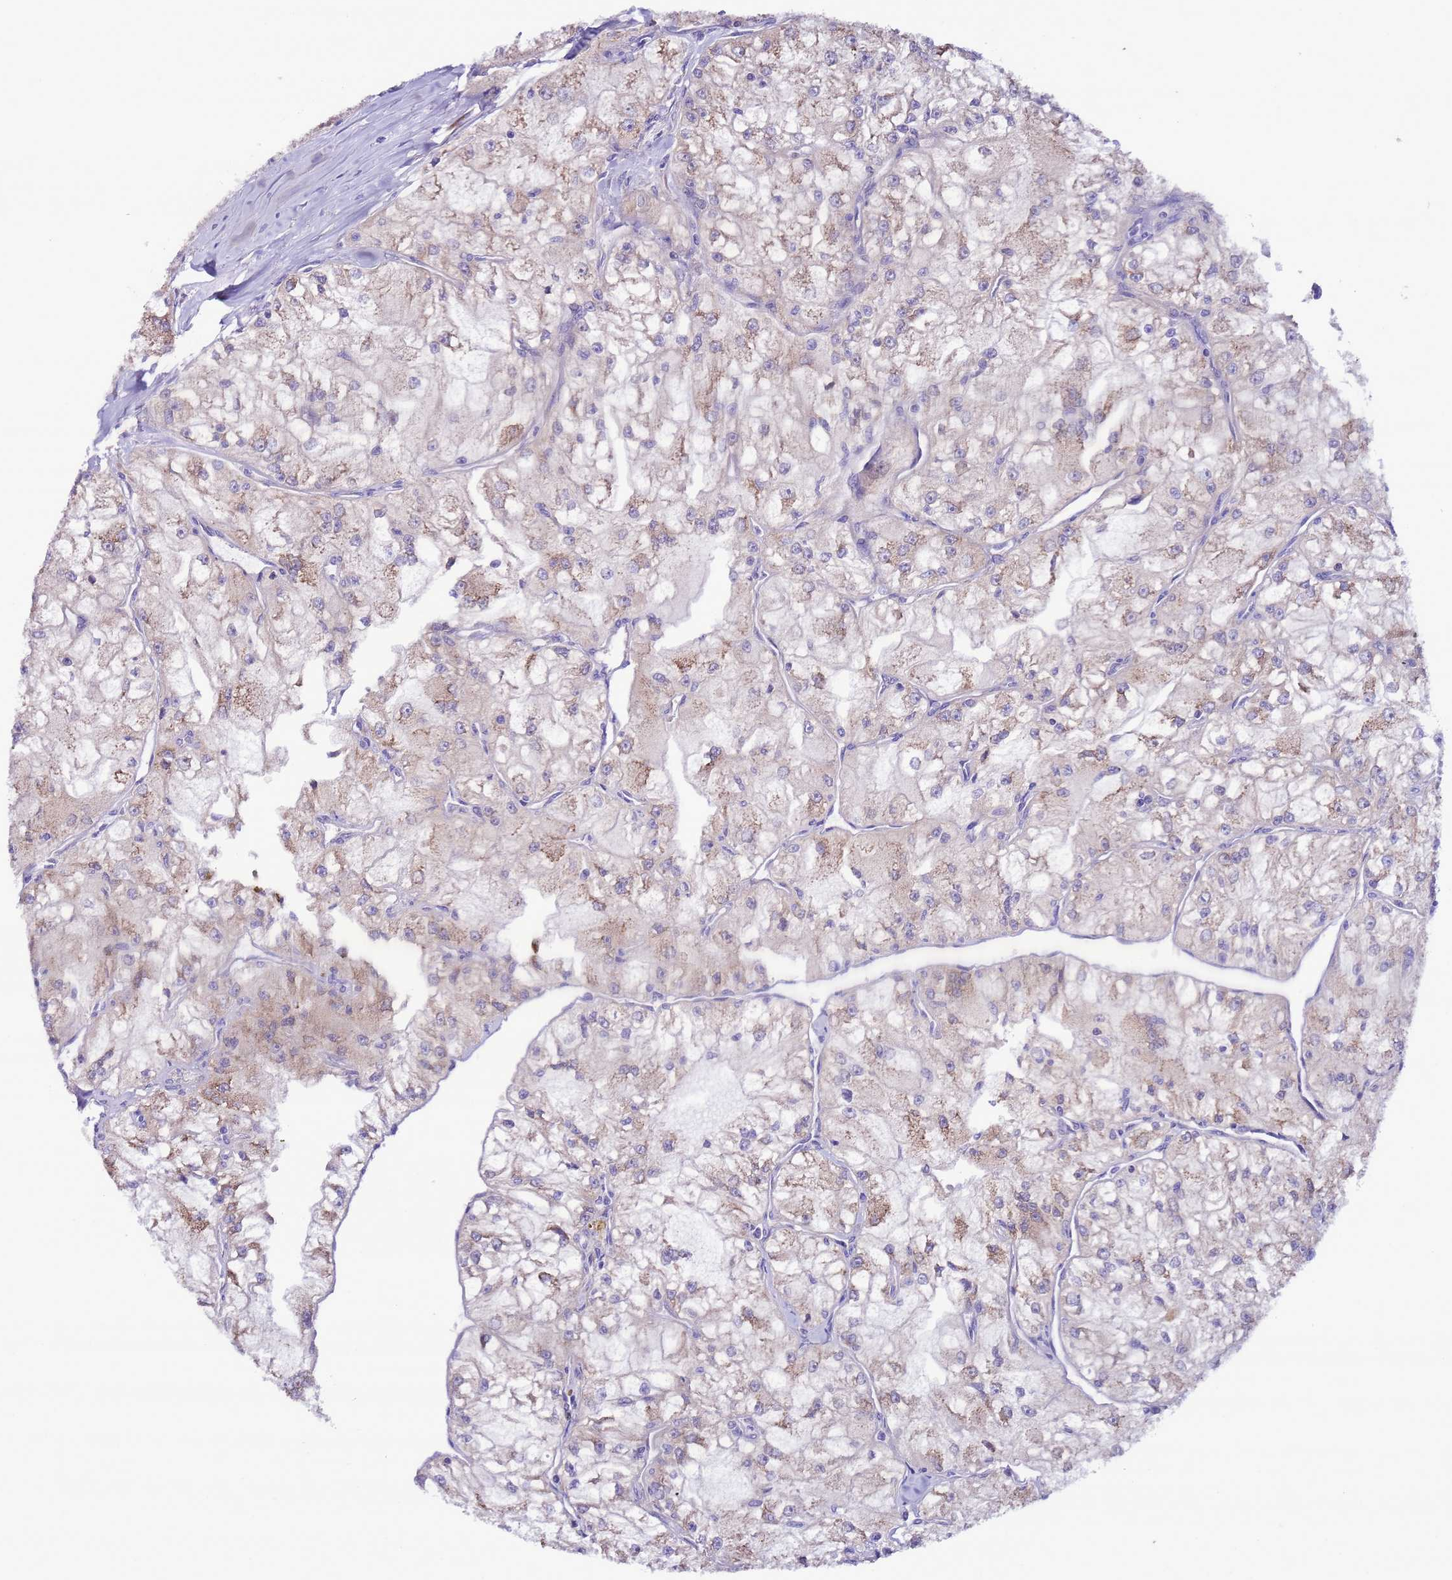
{"staining": {"intensity": "moderate", "quantity": "<25%", "location": "cytoplasmic/membranous"}, "tissue": "renal cancer", "cell_type": "Tumor cells", "image_type": "cancer", "snomed": [{"axis": "morphology", "description": "Adenocarcinoma, NOS"}, {"axis": "topography", "description": "Kidney"}], "caption": "A brown stain shows moderate cytoplasmic/membranous positivity of a protein in adenocarcinoma (renal) tumor cells. (brown staining indicates protein expression, while blue staining denotes nuclei).", "gene": "AHI1", "patient": {"sex": "female", "age": 72}}